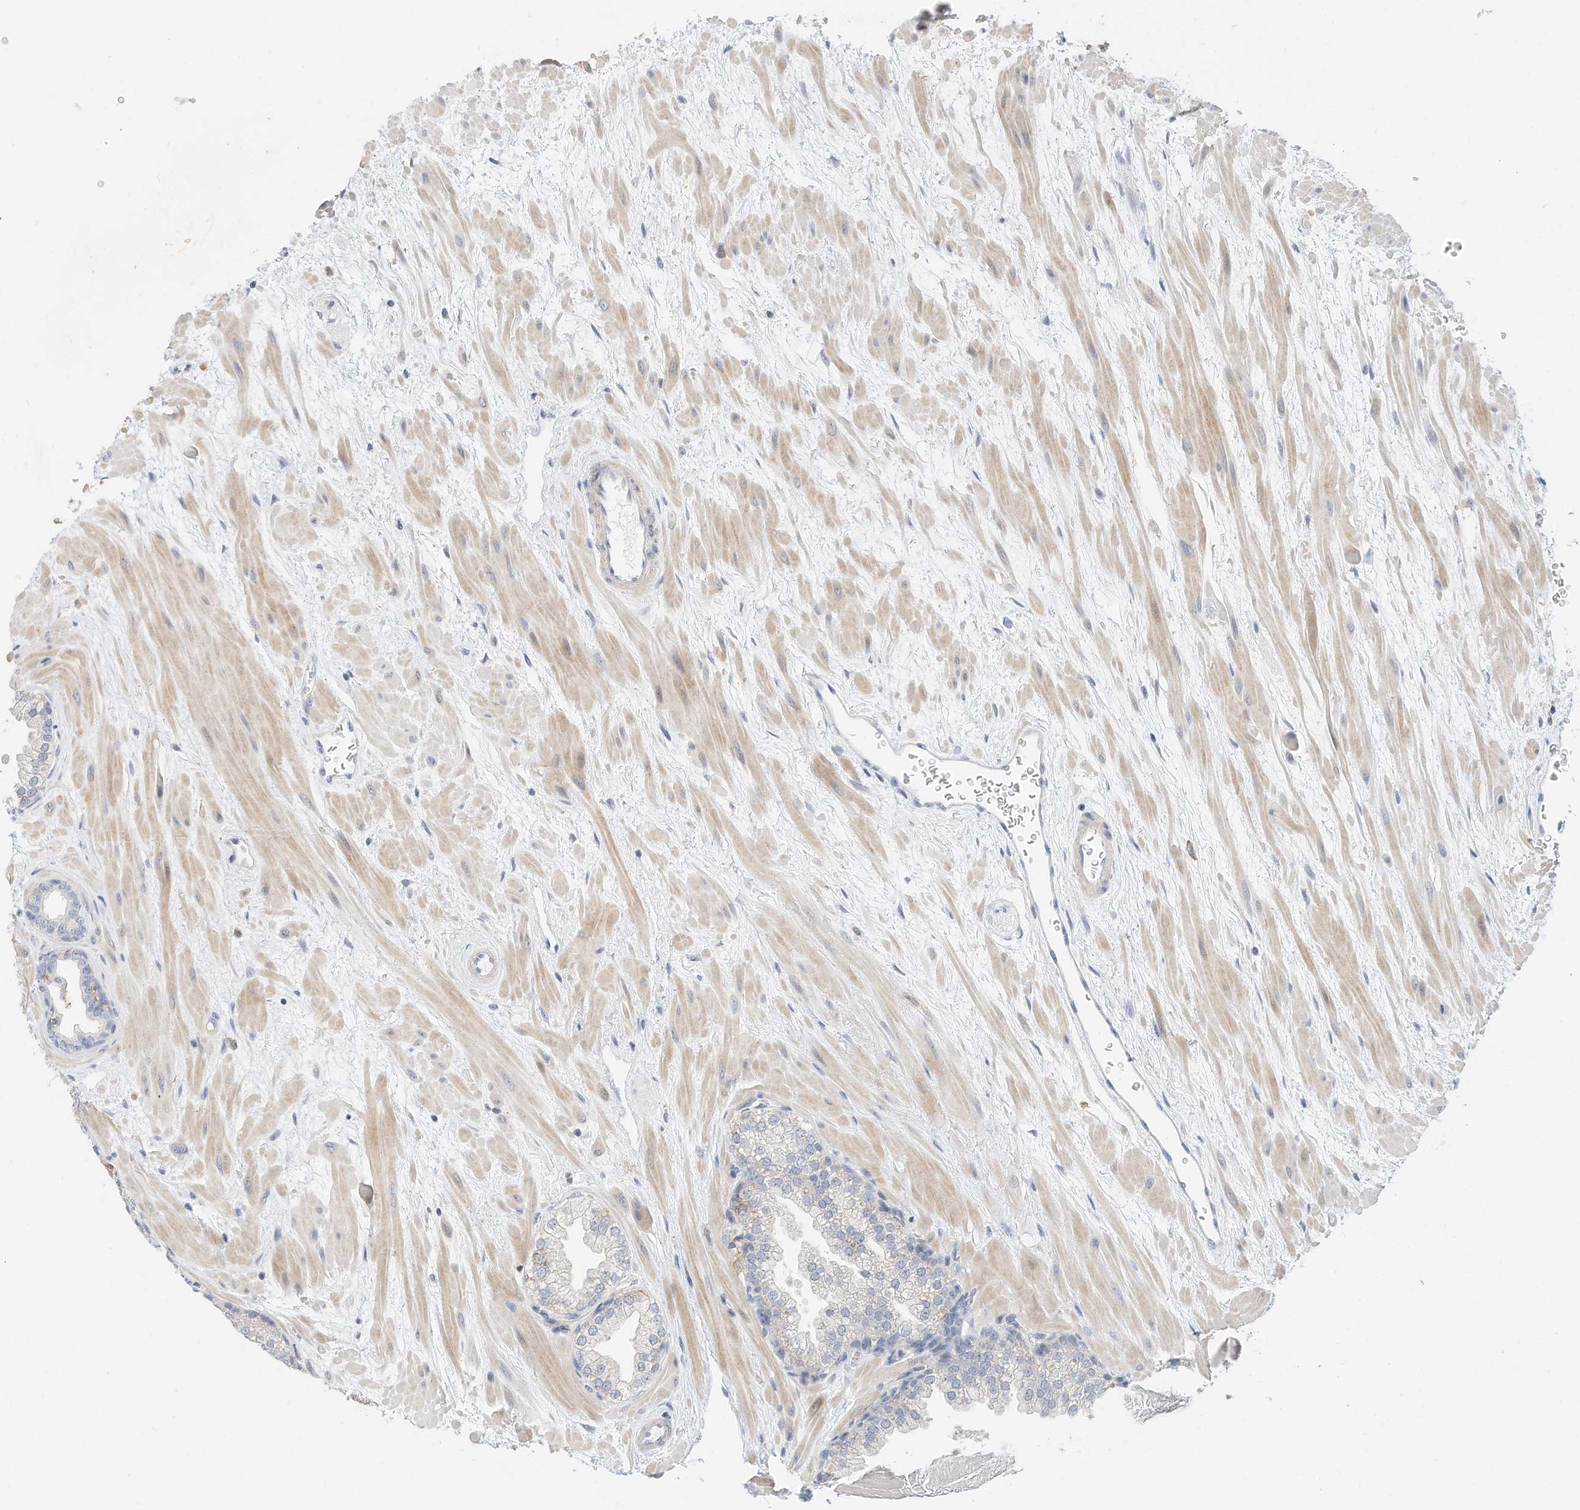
{"staining": {"intensity": "negative", "quantity": "none", "location": "none"}, "tissue": "prostate", "cell_type": "Glandular cells", "image_type": "normal", "snomed": [{"axis": "morphology", "description": "Normal tissue, NOS"}, {"axis": "topography", "description": "Prostate"}], "caption": "IHC image of normal prostate stained for a protein (brown), which exhibits no staining in glandular cells.", "gene": "MICAL1", "patient": {"sex": "male", "age": 48}}